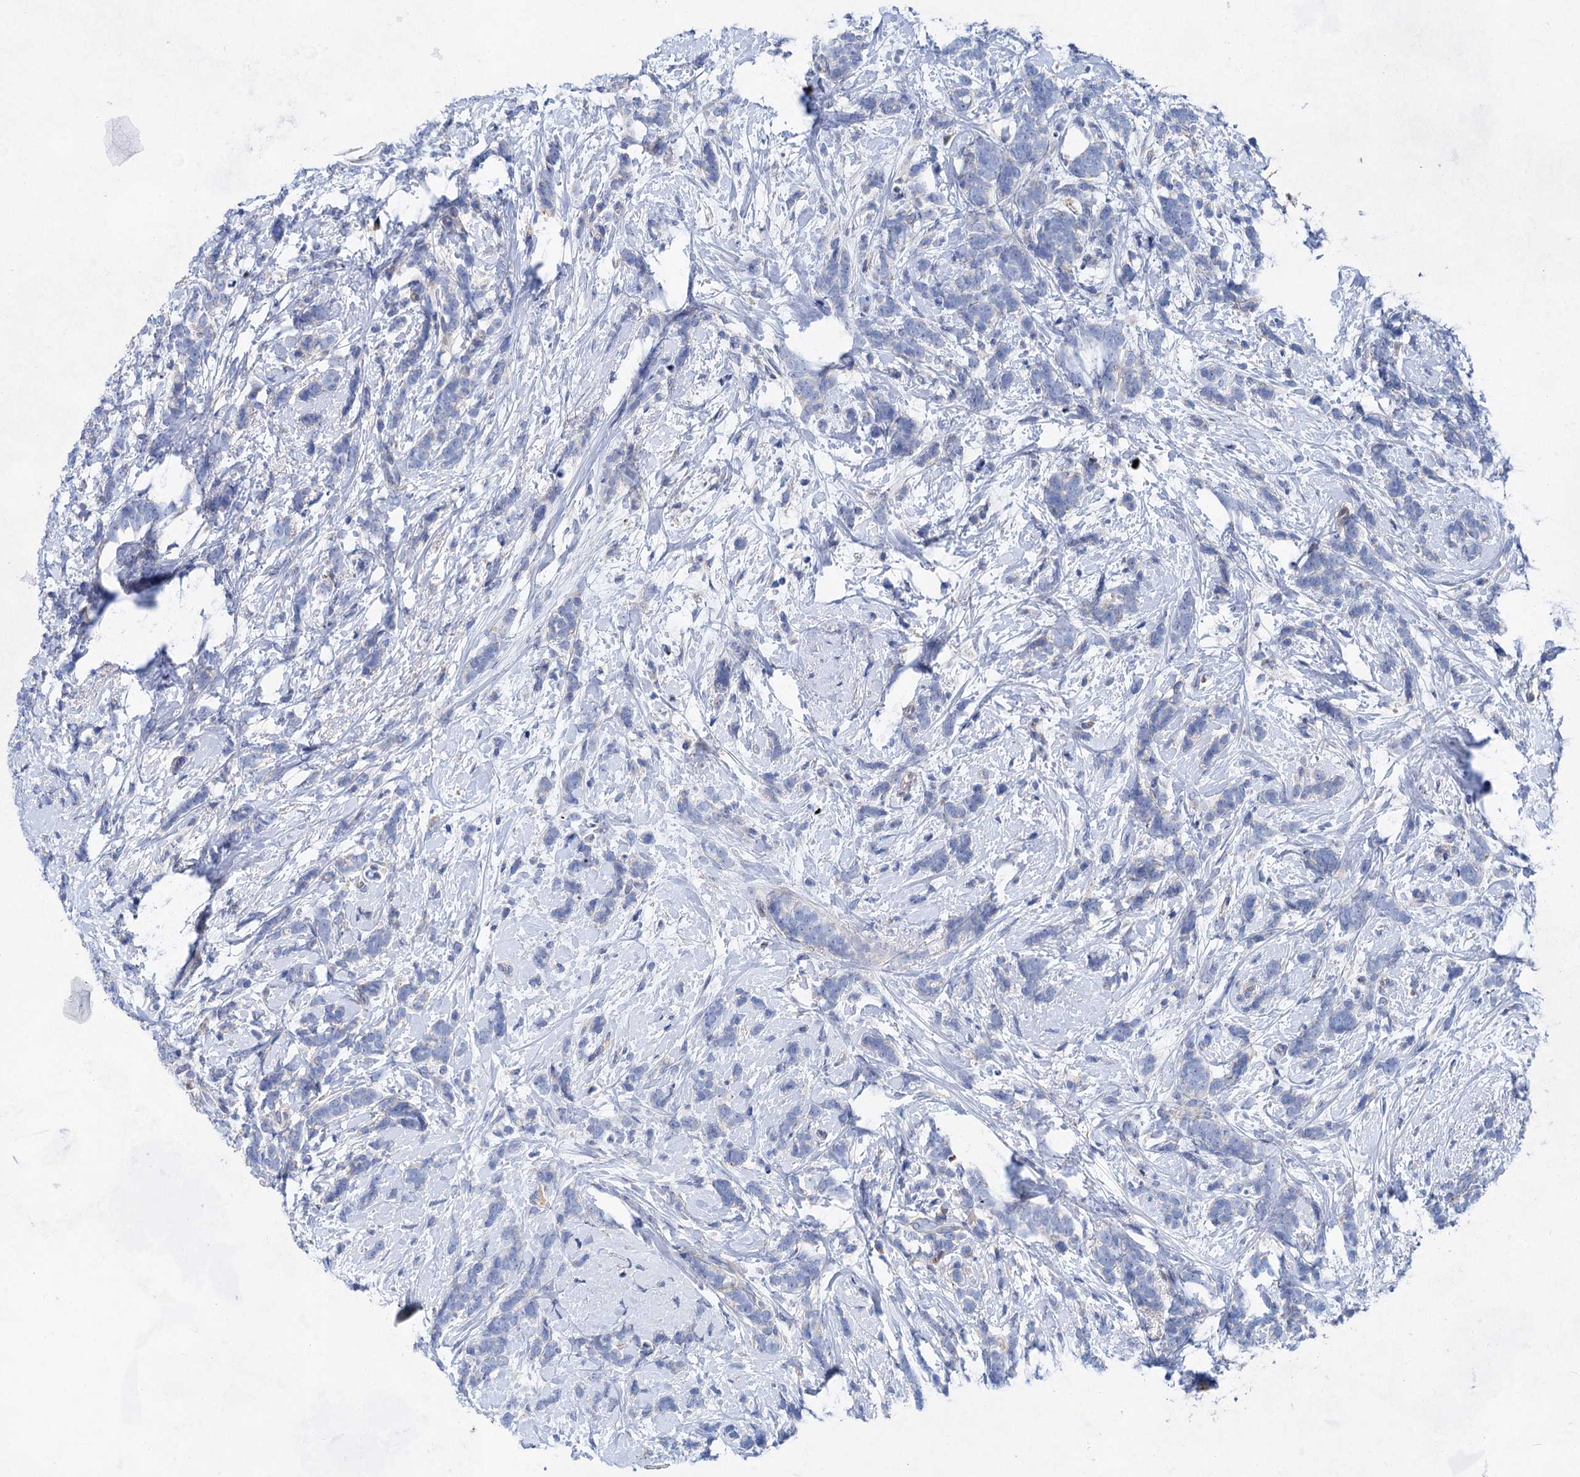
{"staining": {"intensity": "negative", "quantity": "none", "location": "none"}, "tissue": "breast cancer", "cell_type": "Tumor cells", "image_type": "cancer", "snomed": [{"axis": "morphology", "description": "Lobular carcinoma"}, {"axis": "topography", "description": "Breast"}], "caption": "Breast cancer was stained to show a protein in brown. There is no significant positivity in tumor cells. (Stains: DAB (3,3'-diaminobenzidine) immunohistochemistry (IHC) with hematoxylin counter stain, Microscopy: brightfield microscopy at high magnification).", "gene": "GPR155", "patient": {"sex": "female", "age": 58}}